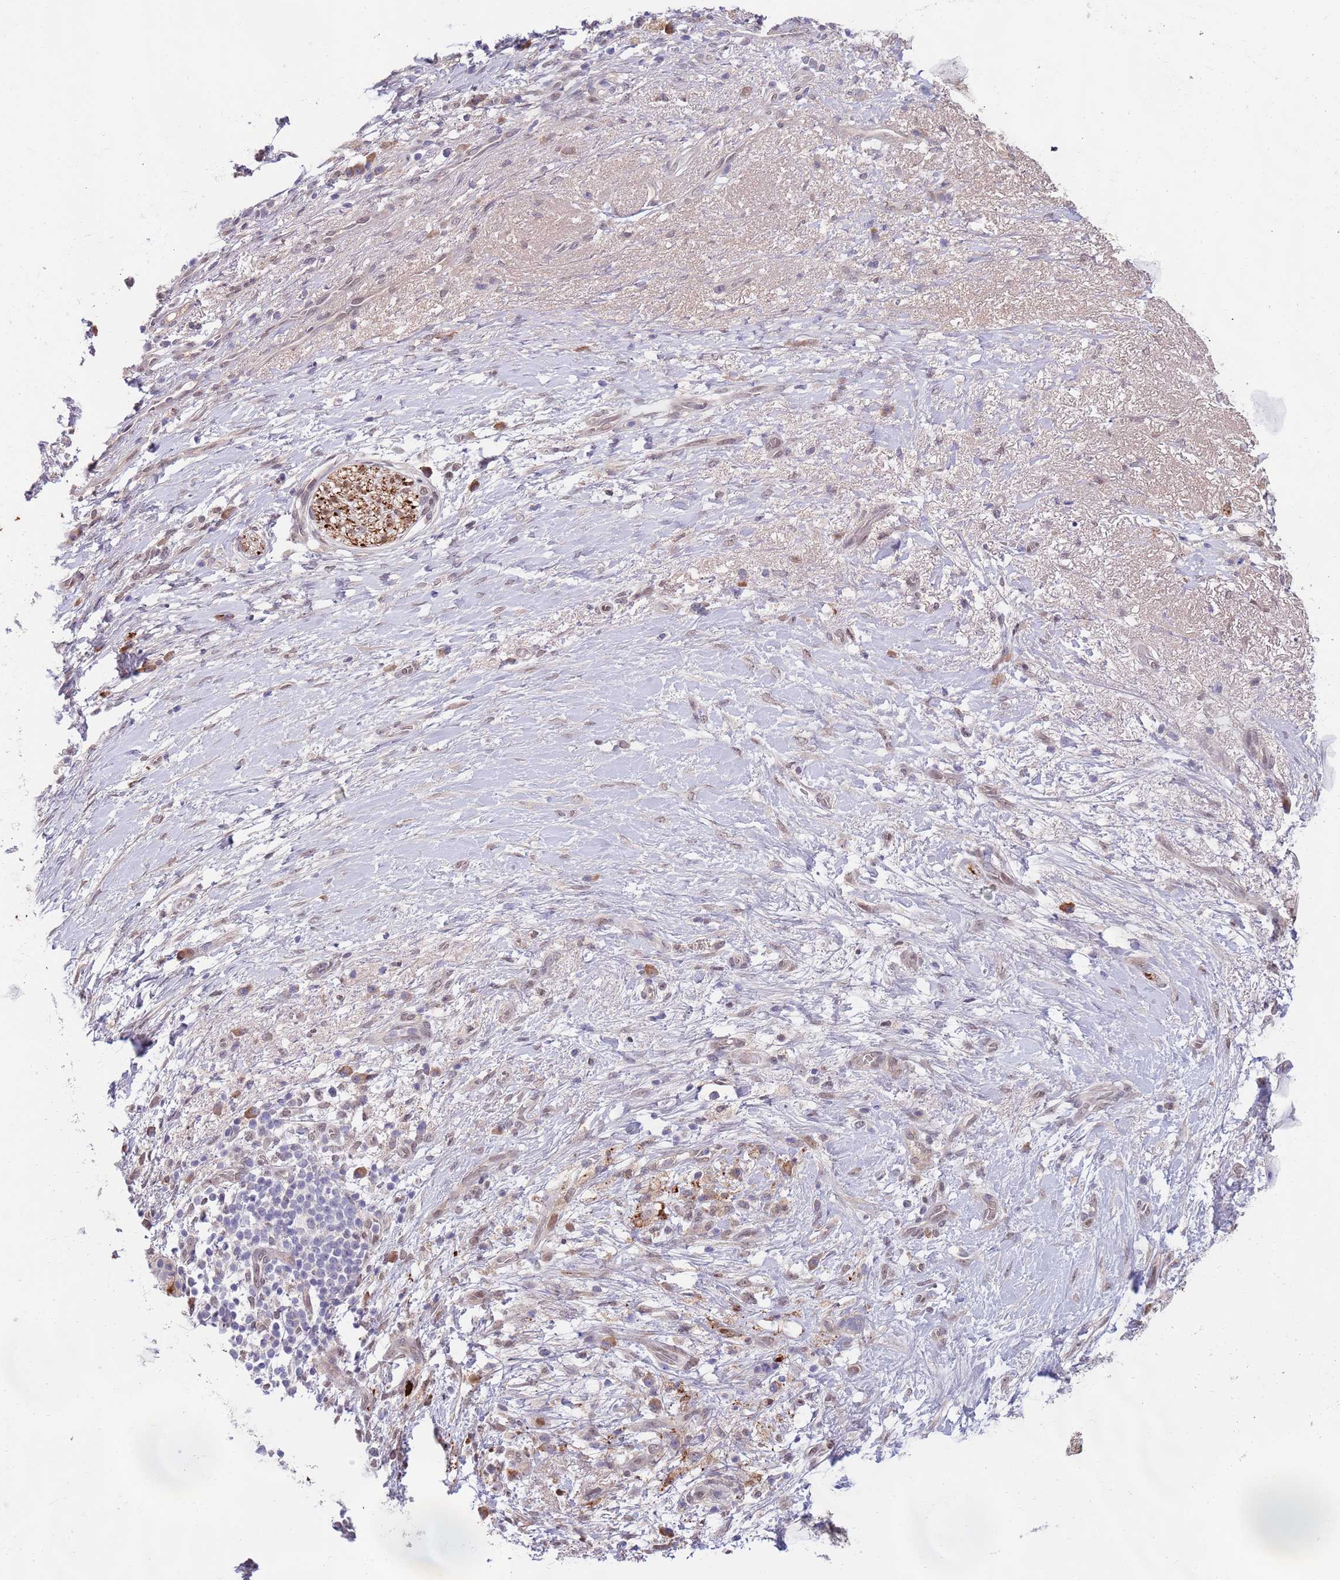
{"staining": {"intensity": "negative", "quantity": "none", "location": "none"}, "tissue": "pancreatic cancer", "cell_type": "Tumor cells", "image_type": "cancer", "snomed": [{"axis": "morphology", "description": "Adenocarcinoma, NOS"}, {"axis": "topography", "description": "Pancreas"}], "caption": "Tumor cells are negative for protein expression in human pancreatic adenocarcinoma.", "gene": "NLRP6", "patient": {"sex": "female", "age": 72}}